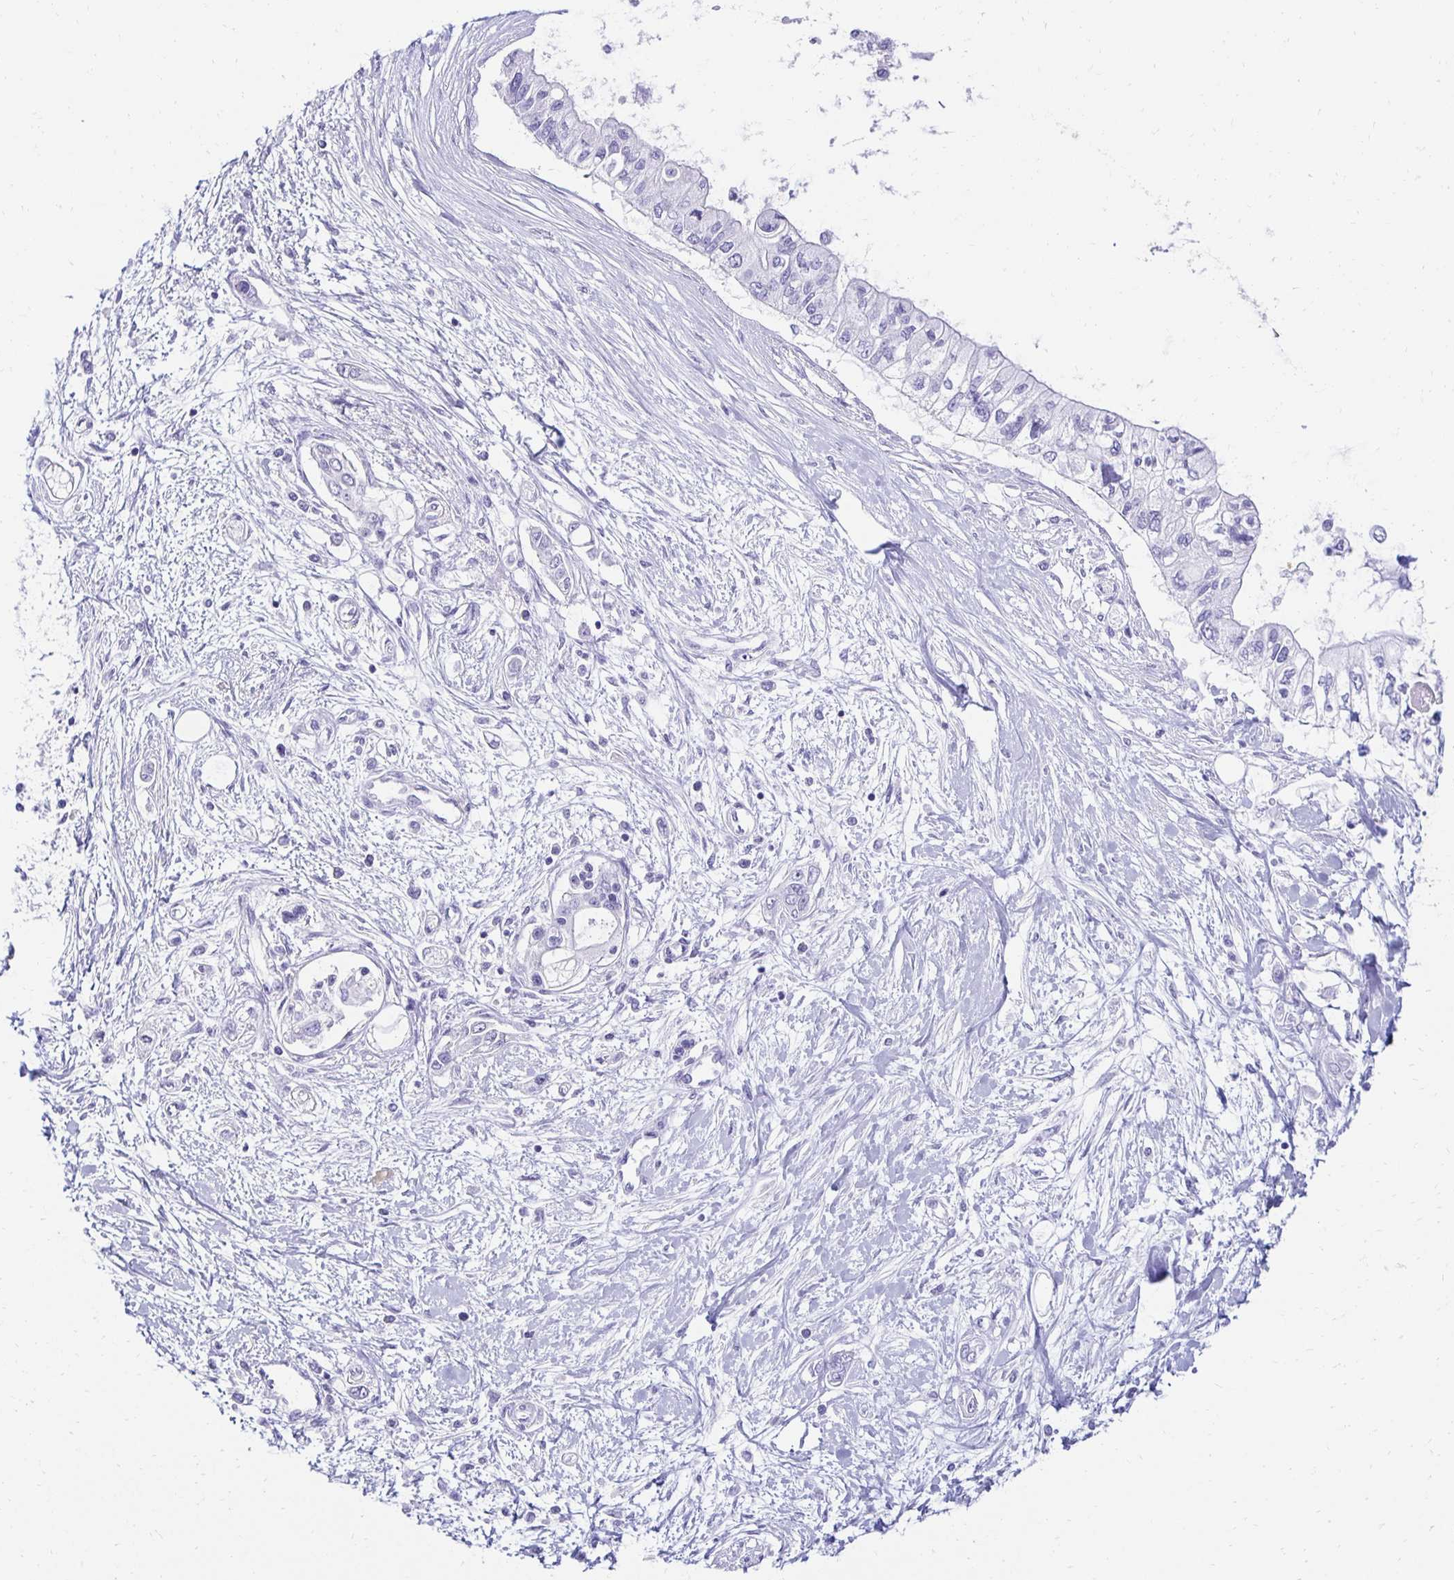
{"staining": {"intensity": "negative", "quantity": "none", "location": "none"}, "tissue": "pancreatic cancer", "cell_type": "Tumor cells", "image_type": "cancer", "snomed": [{"axis": "morphology", "description": "Adenocarcinoma, NOS"}, {"axis": "topography", "description": "Pancreas"}], "caption": "Tumor cells are negative for brown protein staining in adenocarcinoma (pancreatic). Brightfield microscopy of IHC stained with DAB (brown) and hematoxylin (blue), captured at high magnification.", "gene": "TMEM54", "patient": {"sex": "female", "age": 77}}